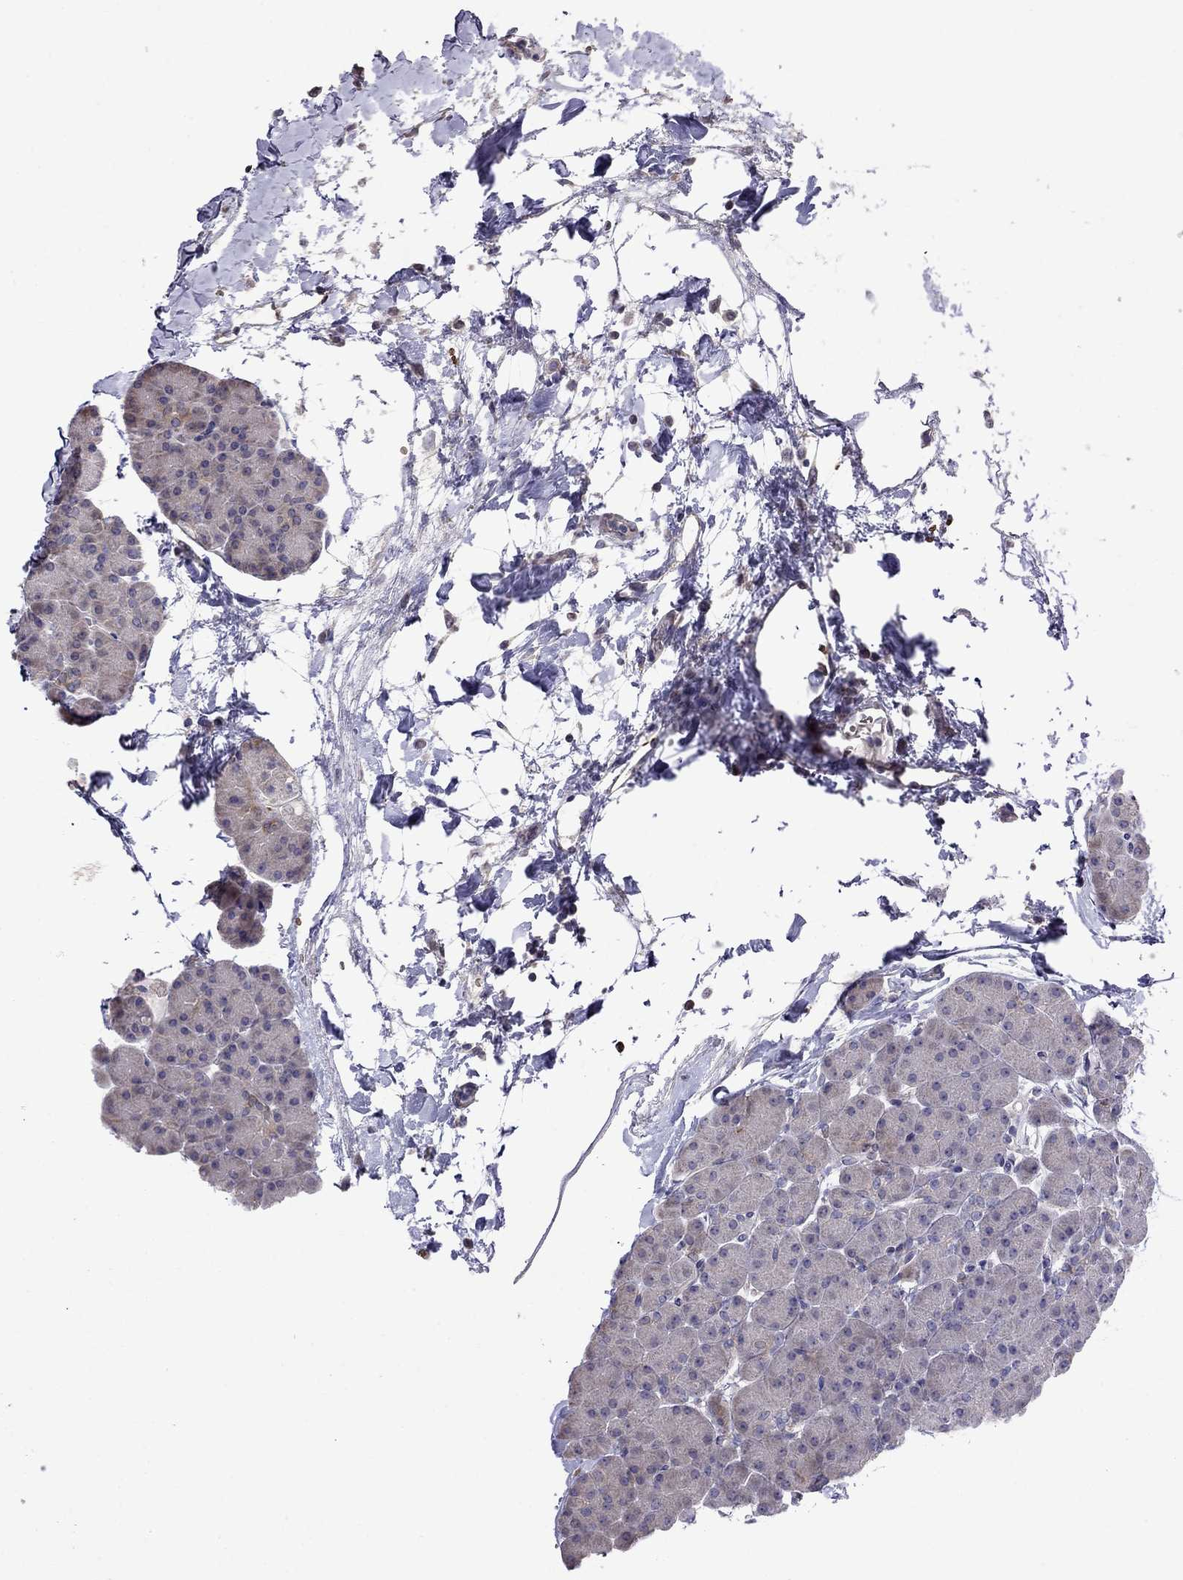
{"staining": {"intensity": "moderate", "quantity": "<25%", "location": "cytoplasmic/membranous"}, "tissue": "pancreas", "cell_type": "Exocrine glandular cells", "image_type": "normal", "snomed": [{"axis": "morphology", "description": "Normal tissue, NOS"}, {"axis": "topography", "description": "Pancreas"}], "caption": "Immunohistochemistry (IHC) (DAB (3,3'-diaminobenzidine)) staining of benign pancreas displays moderate cytoplasmic/membranous protein positivity in about <25% of exocrine glandular cells.", "gene": "ADAM28", "patient": {"sex": "female", "age": 44}}